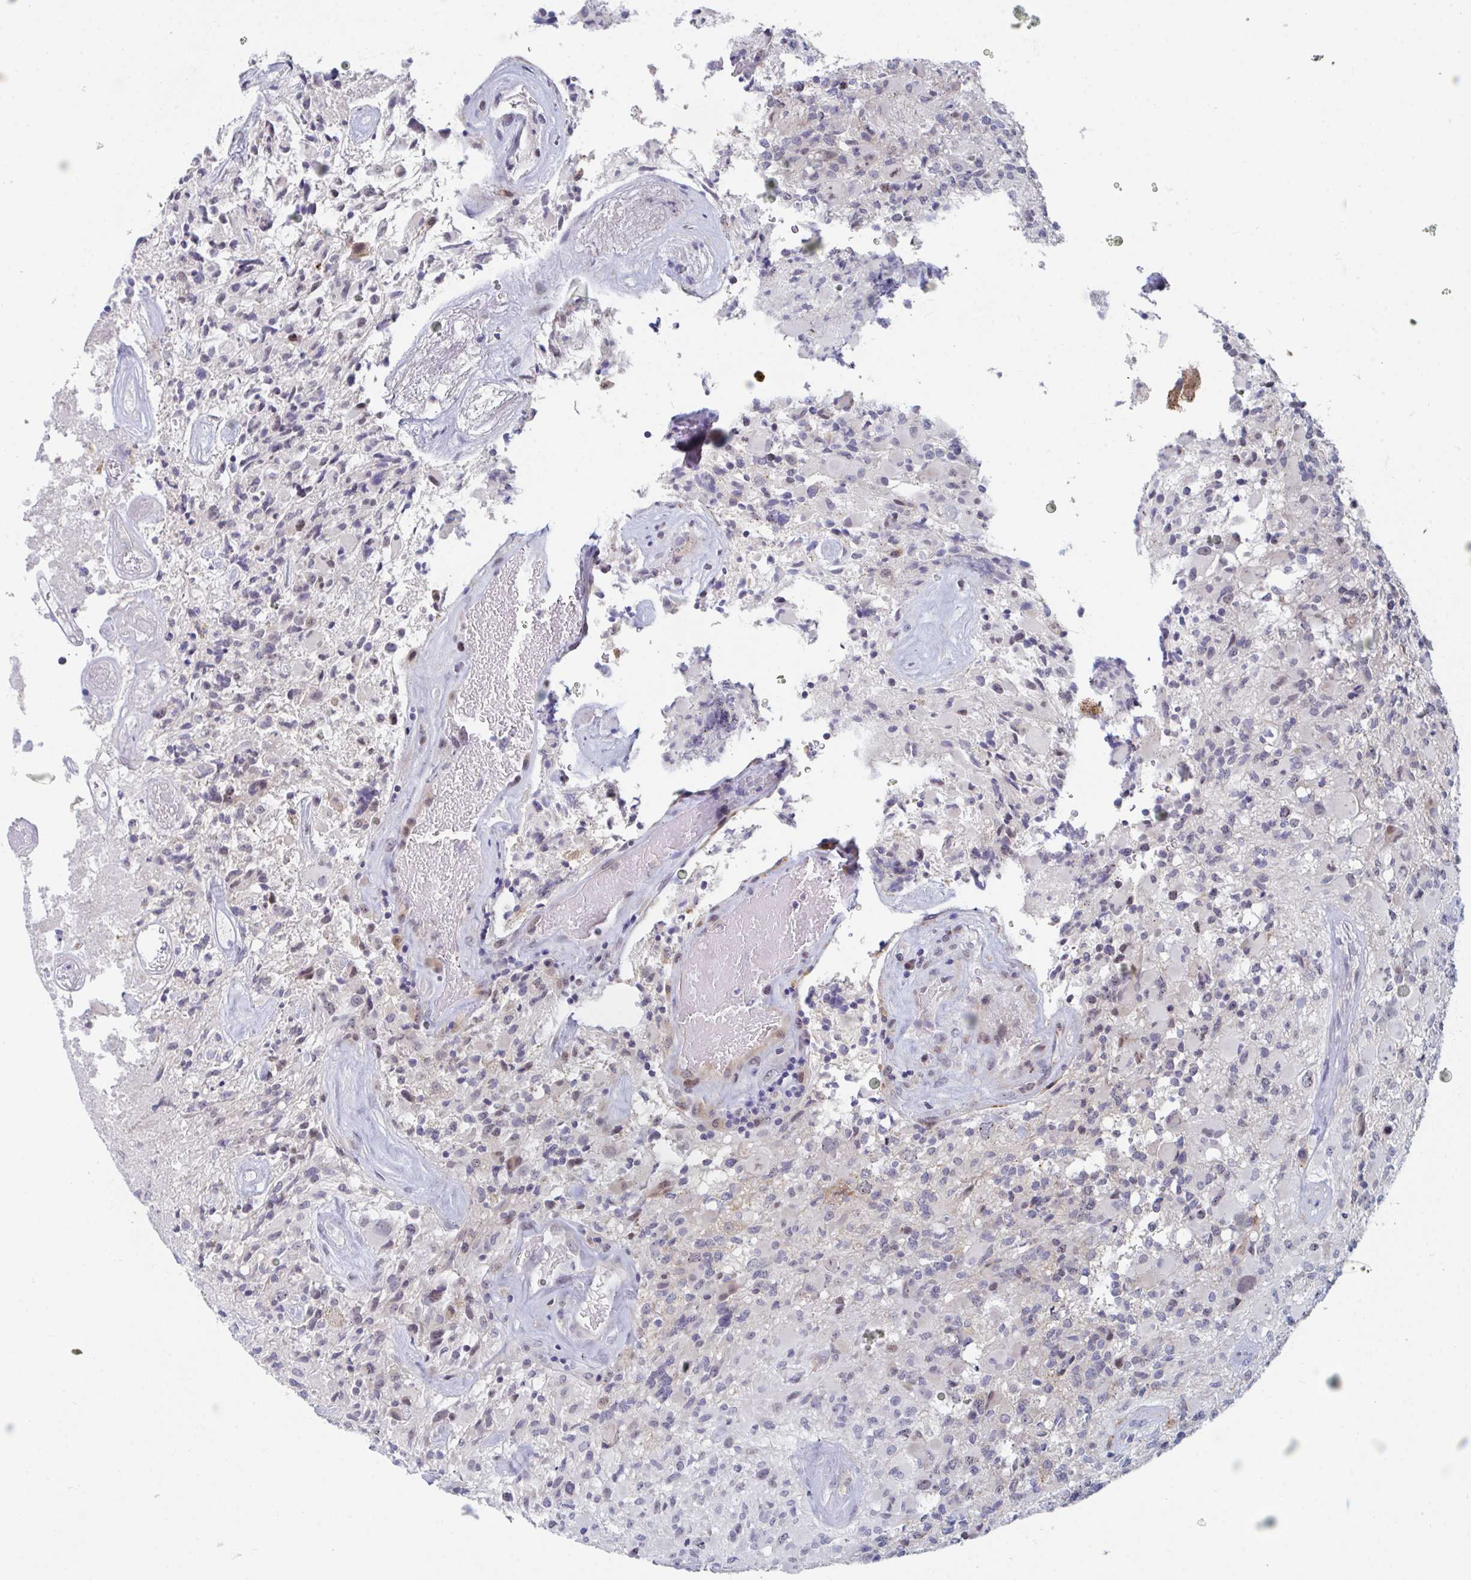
{"staining": {"intensity": "weak", "quantity": "<25%", "location": "nuclear"}, "tissue": "glioma", "cell_type": "Tumor cells", "image_type": "cancer", "snomed": [{"axis": "morphology", "description": "Glioma, malignant, High grade"}, {"axis": "topography", "description": "Brain"}], "caption": "An image of human malignant glioma (high-grade) is negative for staining in tumor cells.", "gene": "CENPT", "patient": {"sex": "female", "age": 65}}